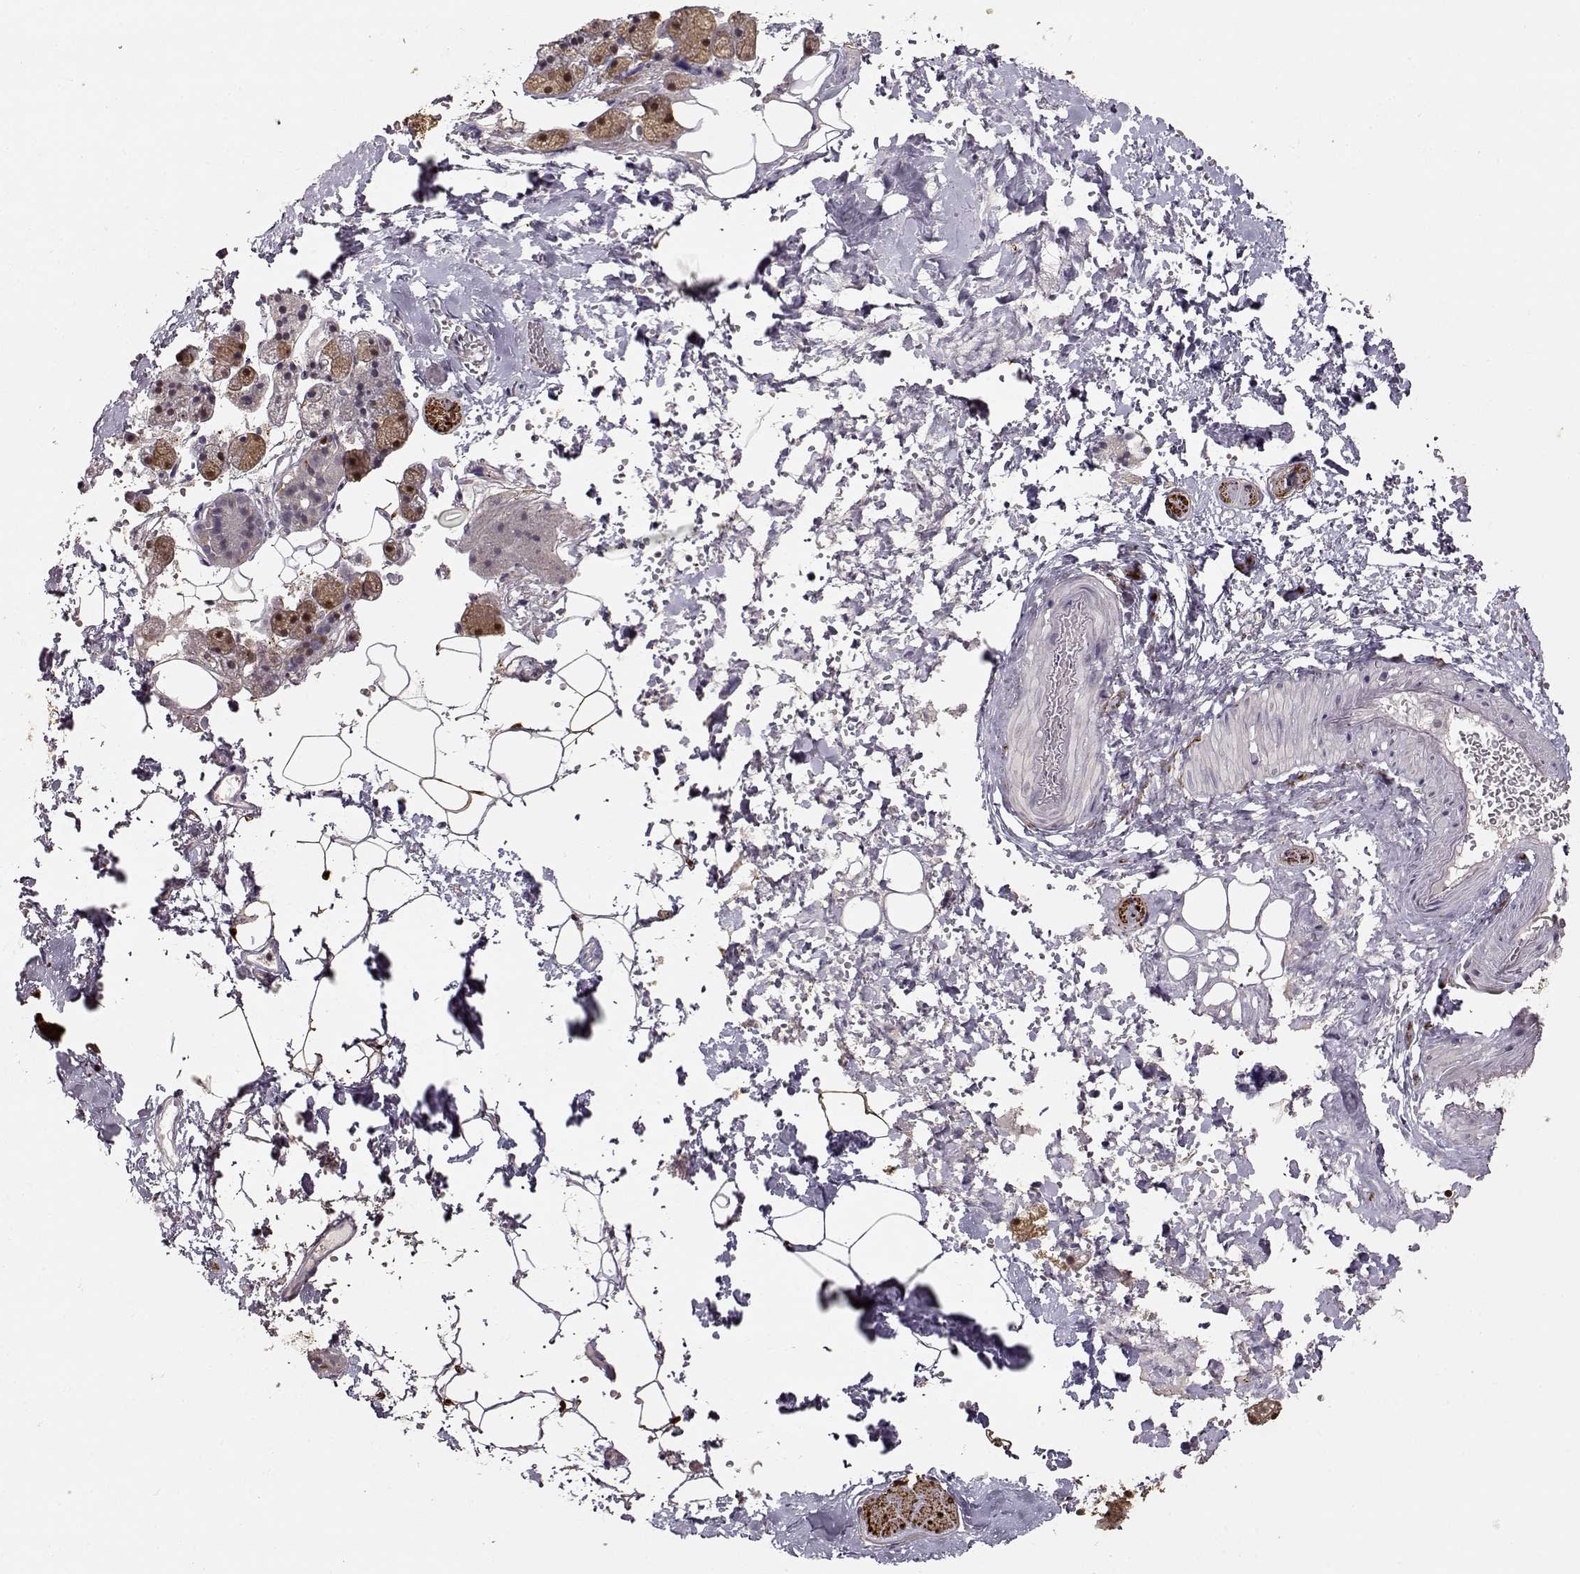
{"staining": {"intensity": "moderate", "quantity": "25%-75%", "location": "cytoplasmic/membranous,nuclear"}, "tissue": "salivary gland", "cell_type": "Glandular cells", "image_type": "normal", "snomed": [{"axis": "morphology", "description": "Normal tissue, NOS"}, {"axis": "topography", "description": "Salivary gland"}], "caption": "An immunohistochemistry (IHC) histopathology image of benign tissue is shown. Protein staining in brown highlights moderate cytoplasmic/membranous,nuclear positivity in salivary gland within glandular cells.", "gene": "S100B", "patient": {"sex": "male", "age": 38}}